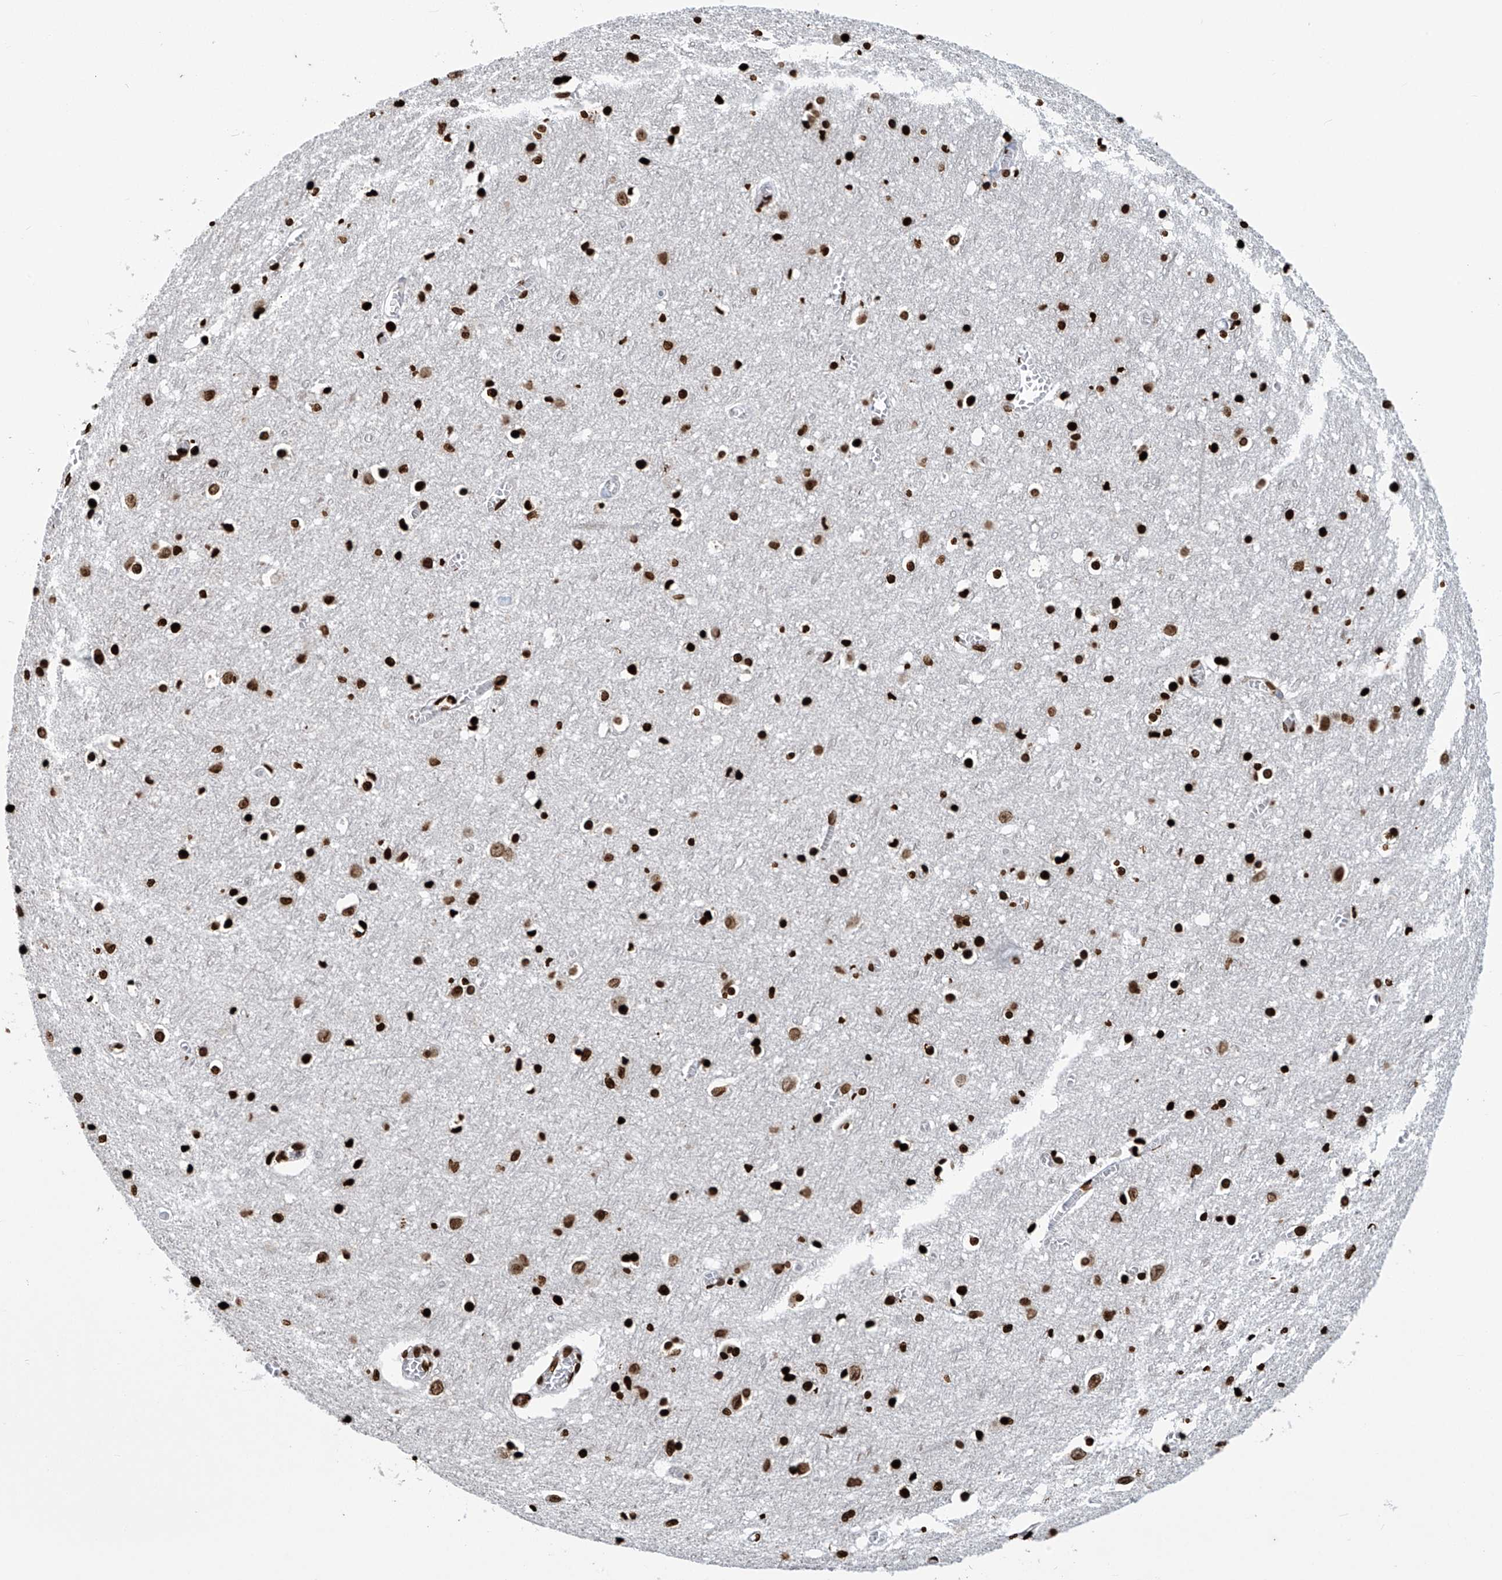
{"staining": {"intensity": "moderate", "quantity": ">75%", "location": "nuclear"}, "tissue": "cerebral cortex", "cell_type": "Endothelial cells", "image_type": "normal", "snomed": [{"axis": "morphology", "description": "Normal tissue, NOS"}, {"axis": "topography", "description": "Cerebral cortex"}], "caption": "Approximately >75% of endothelial cells in unremarkable cerebral cortex display moderate nuclear protein staining as visualized by brown immunohistochemical staining.", "gene": "DPPA2", "patient": {"sex": "female", "age": 64}}